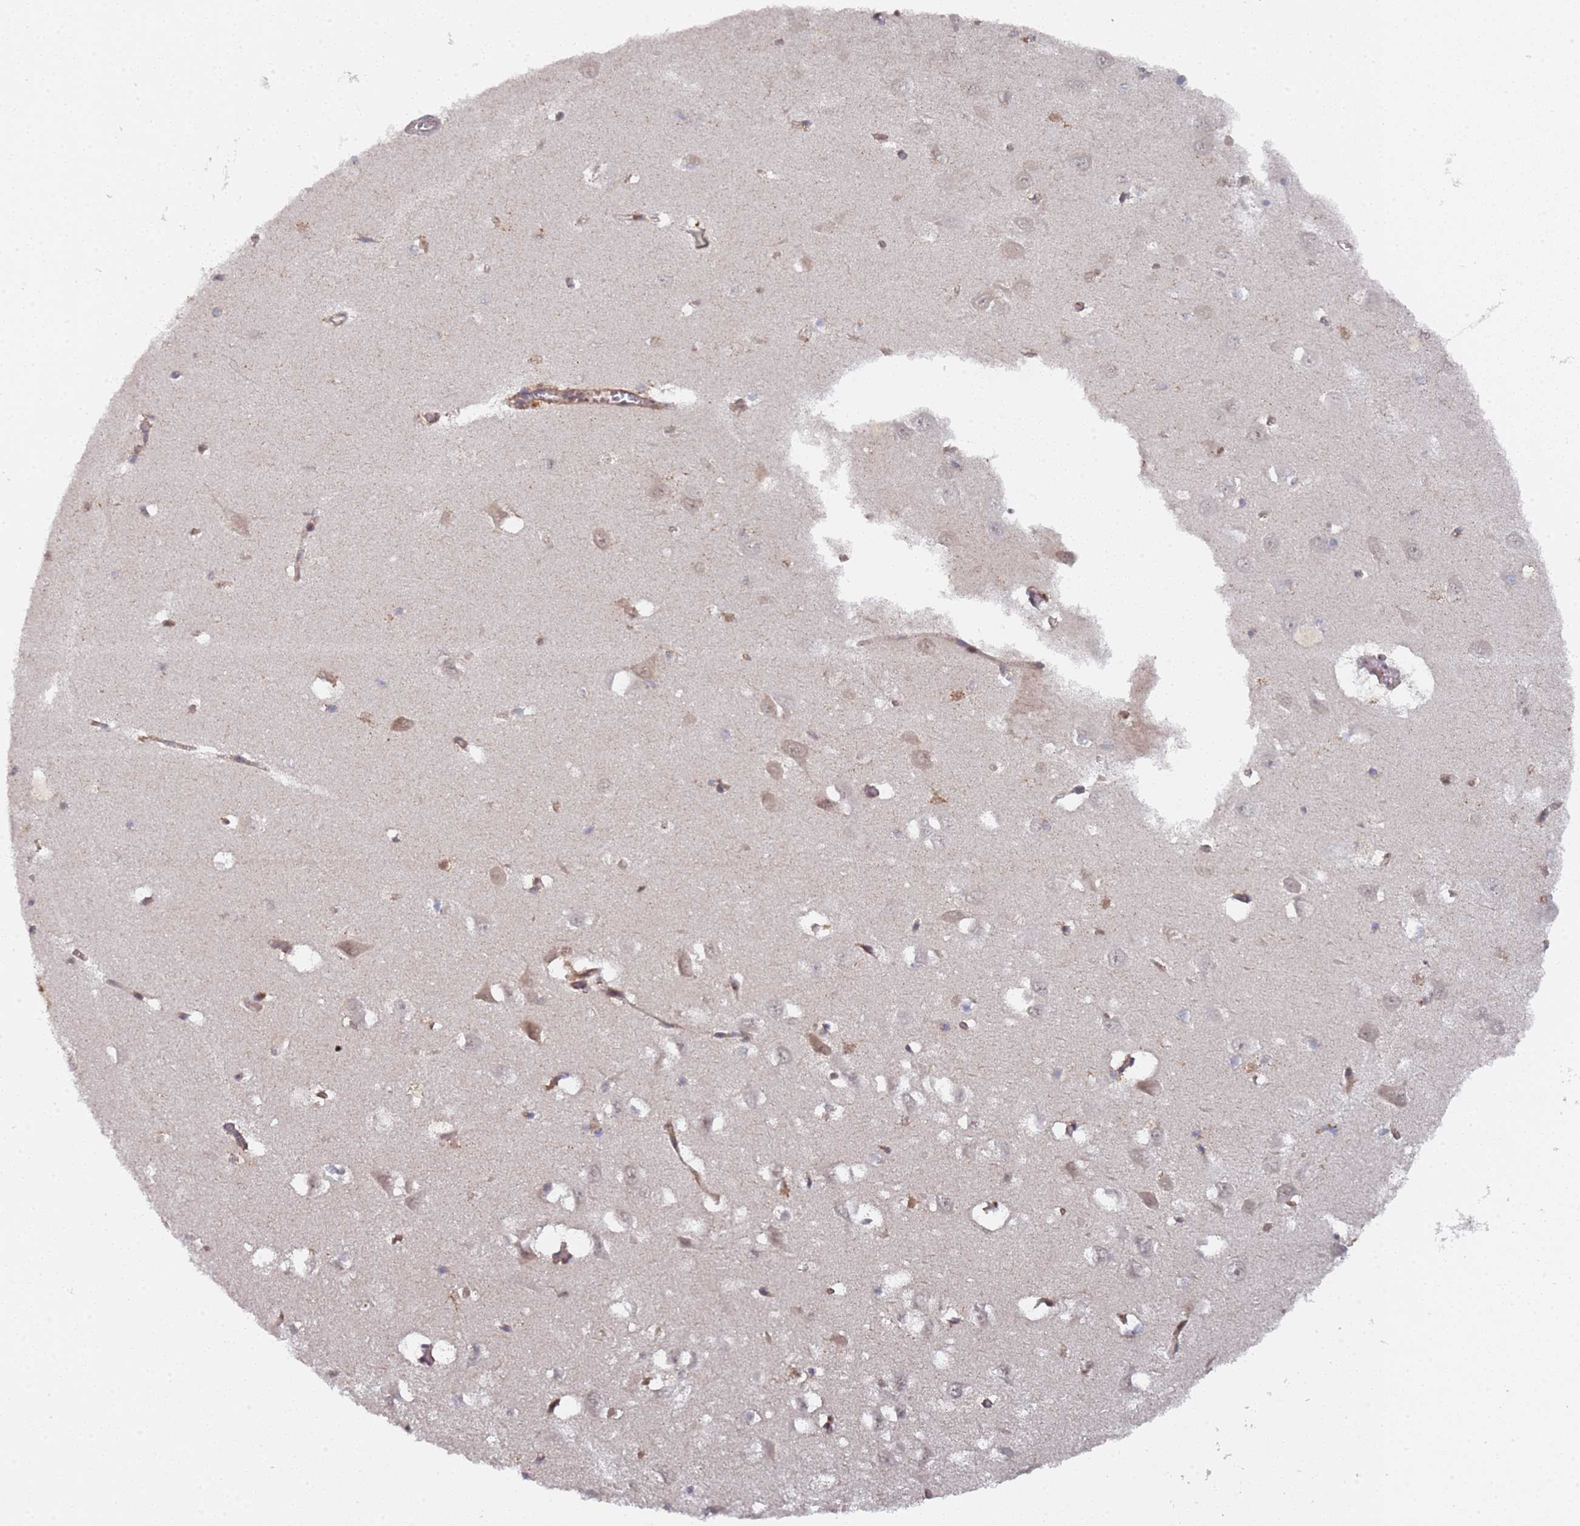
{"staining": {"intensity": "moderate", "quantity": "<25%", "location": "cytoplasmic/membranous"}, "tissue": "hippocampus", "cell_type": "Glial cells", "image_type": "normal", "snomed": [{"axis": "morphology", "description": "Normal tissue, NOS"}, {"axis": "topography", "description": "Hippocampus"}], "caption": "Normal hippocampus exhibits moderate cytoplasmic/membranous staining in about <25% of glial cells, visualized by immunohistochemistry.", "gene": "DDX60", "patient": {"sex": "male", "age": 70}}